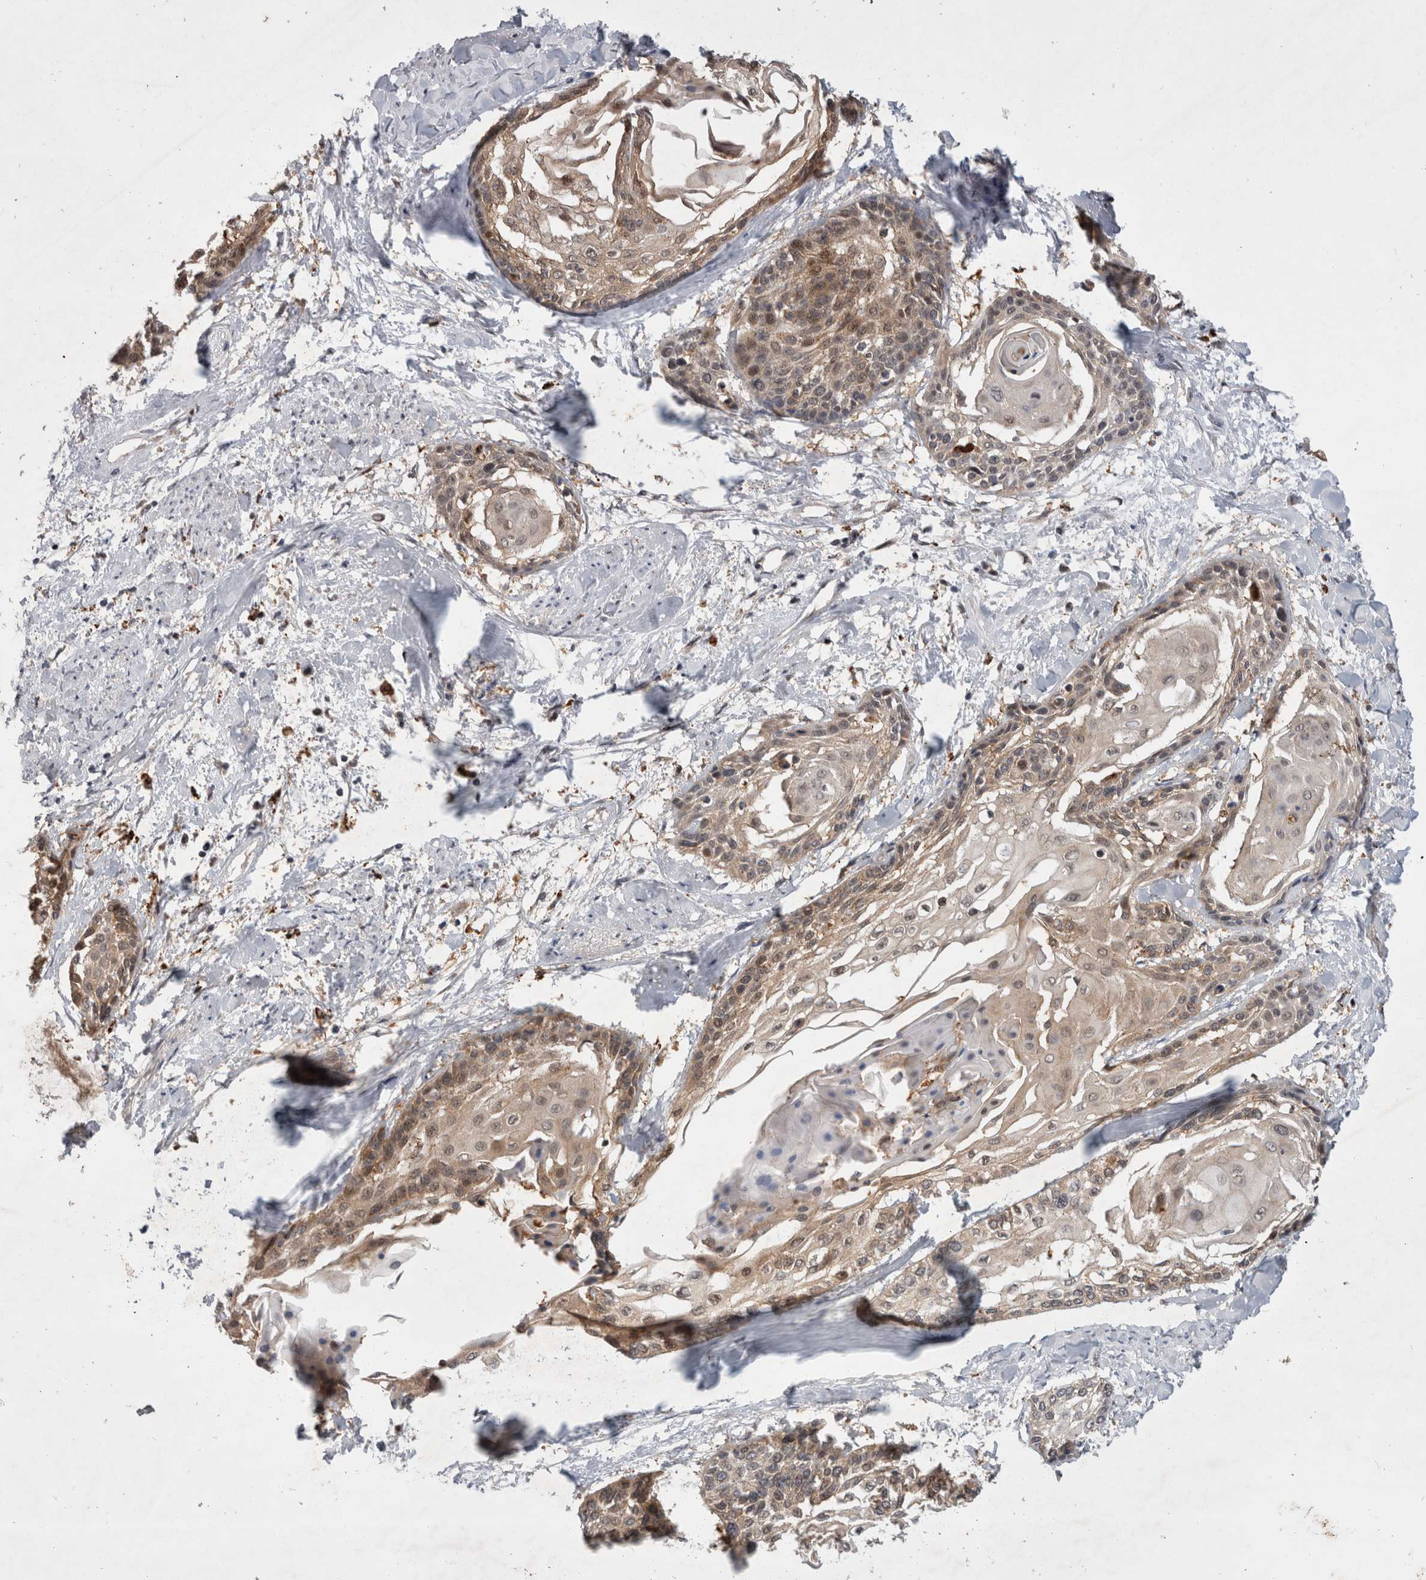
{"staining": {"intensity": "weak", "quantity": ">75%", "location": "cytoplasmic/membranous"}, "tissue": "cervical cancer", "cell_type": "Tumor cells", "image_type": "cancer", "snomed": [{"axis": "morphology", "description": "Squamous cell carcinoma, NOS"}, {"axis": "topography", "description": "Cervix"}], "caption": "Squamous cell carcinoma (cervical) stained for a protein reveals weak cytoplasmic/membranous positivity in tumor cells.", "gene": "MRPL37", "patient": {"sex": "female", "age": 57}}